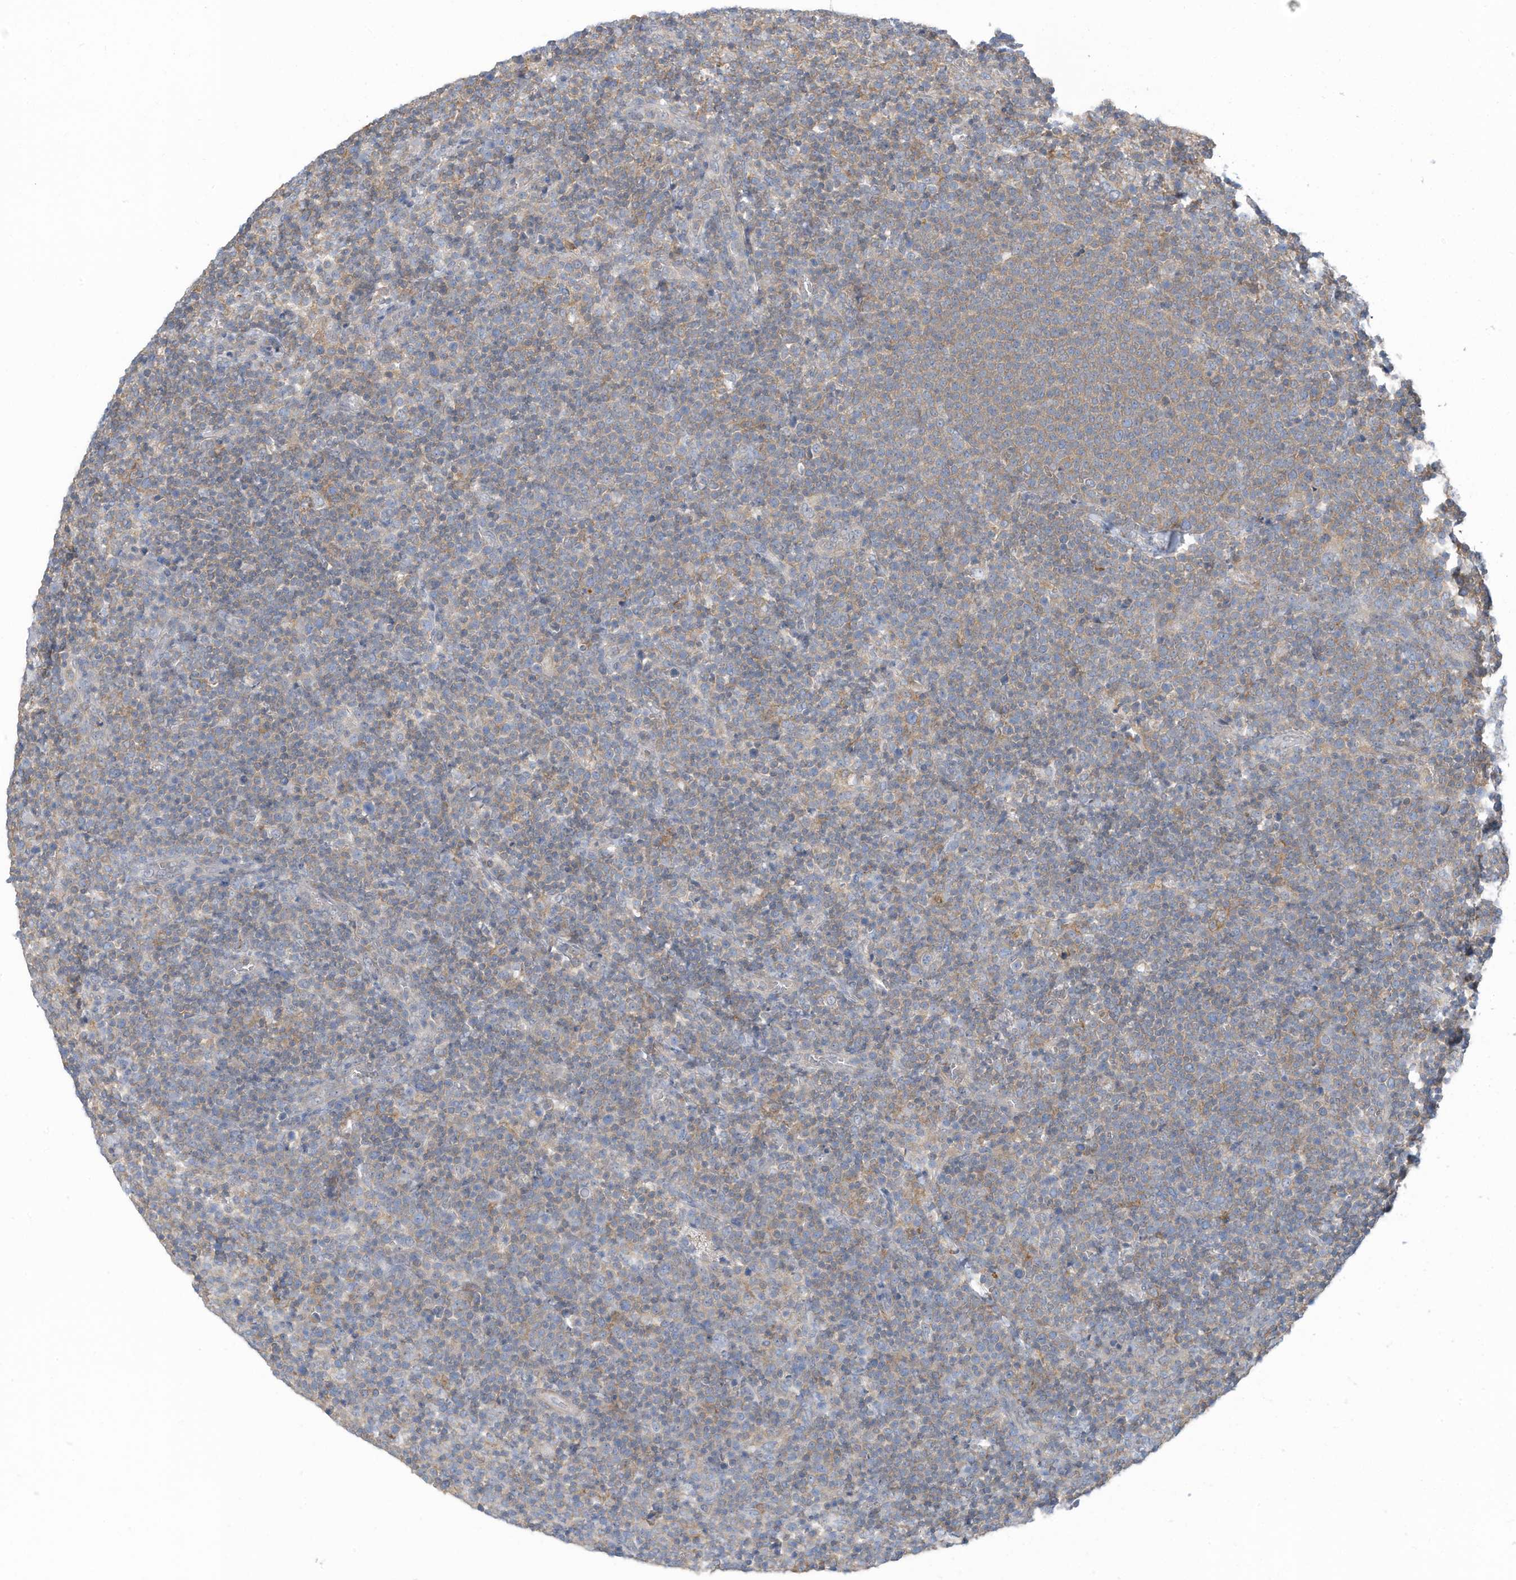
{"staining": {"intensity": "weak", "quantity": "25%-75%", "location": "cytoplasmic/membranous"}, "tissue": "lymphoma", "cell_type": "Tumor cells", "image_type": "cancer", "snomed": [{"axis": "morphology", "description": "Malignant lymphoma, non-Hodgkin's type, High grade"}, {"axis": "topography", "description": "Lymph node"}], "caption": "Lymphoma stained with immunohistochemistry displays weak cytoplasmic/membranous expression in approximately 25%-75% of tumor cells. The protein is stained brown, and the nuclei are stained in blue (DAB (3,3'-diaminobenzidine) IHC with brightfield microscopy, high magnification).", "gene": "ZNF846", "patient": {"sex": "male", "age": 61}}